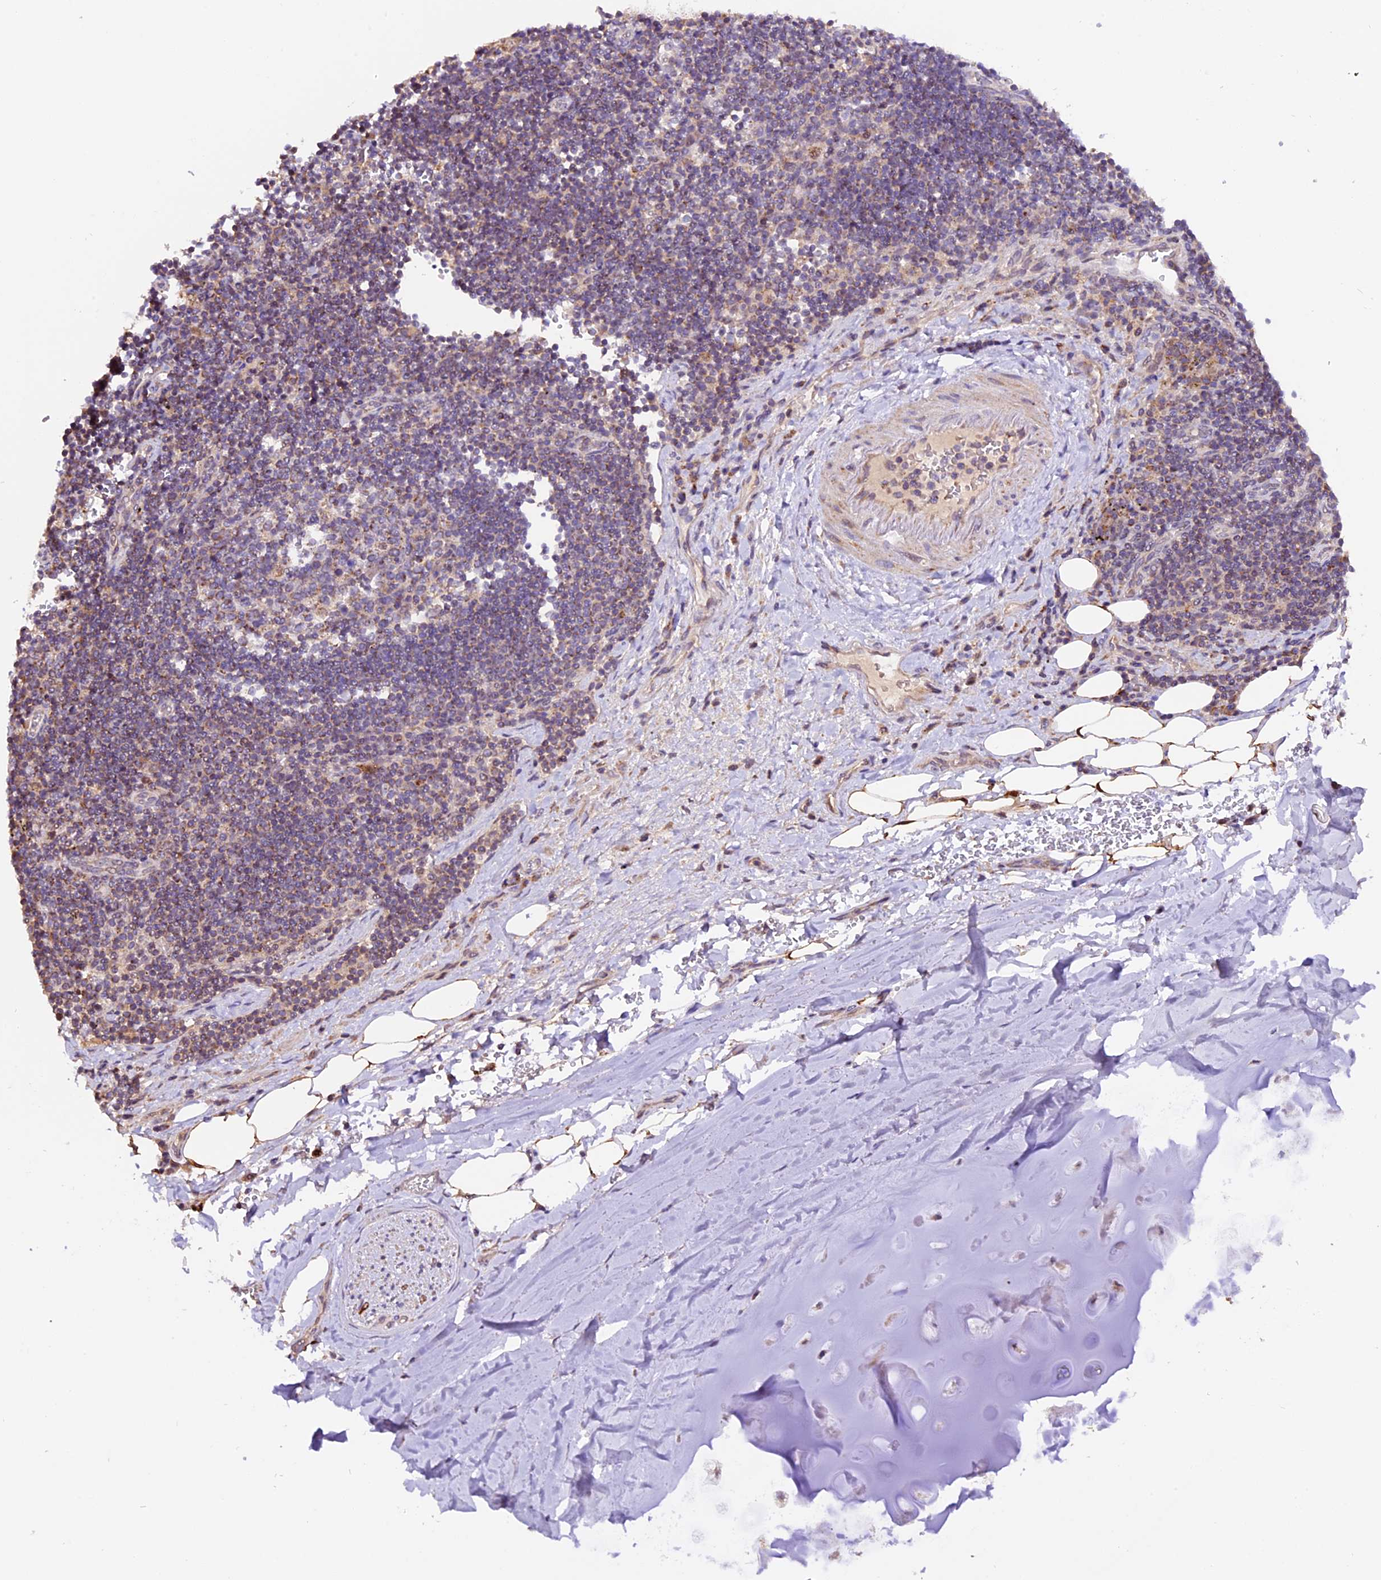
{"staining": {"intensity": "strong", "quantity": "25%-75%", "location": "cytoplasmic/membranous"}, "tissue": "adipose tissue", "cell_type": "Adipocytes", "image_type": "normal", "snomed": [{"axis": "morphology", "description": "Normal tissue, NOS"}, {"axis": "topography", "description": "Lymph node"}, {"axis": "topography", "description": "Cartilage tissue"}, {"axis": "topography", "description": "Bronchus"}], "caption": "Brown immunohistochemical staining in normal human adipose tissue reveals strong cytoplasmic/membranous staining in approximately 25%-75% of adipocytes.", "gene": "DDX28", "patient": {"sex": "male", "age": 63}}